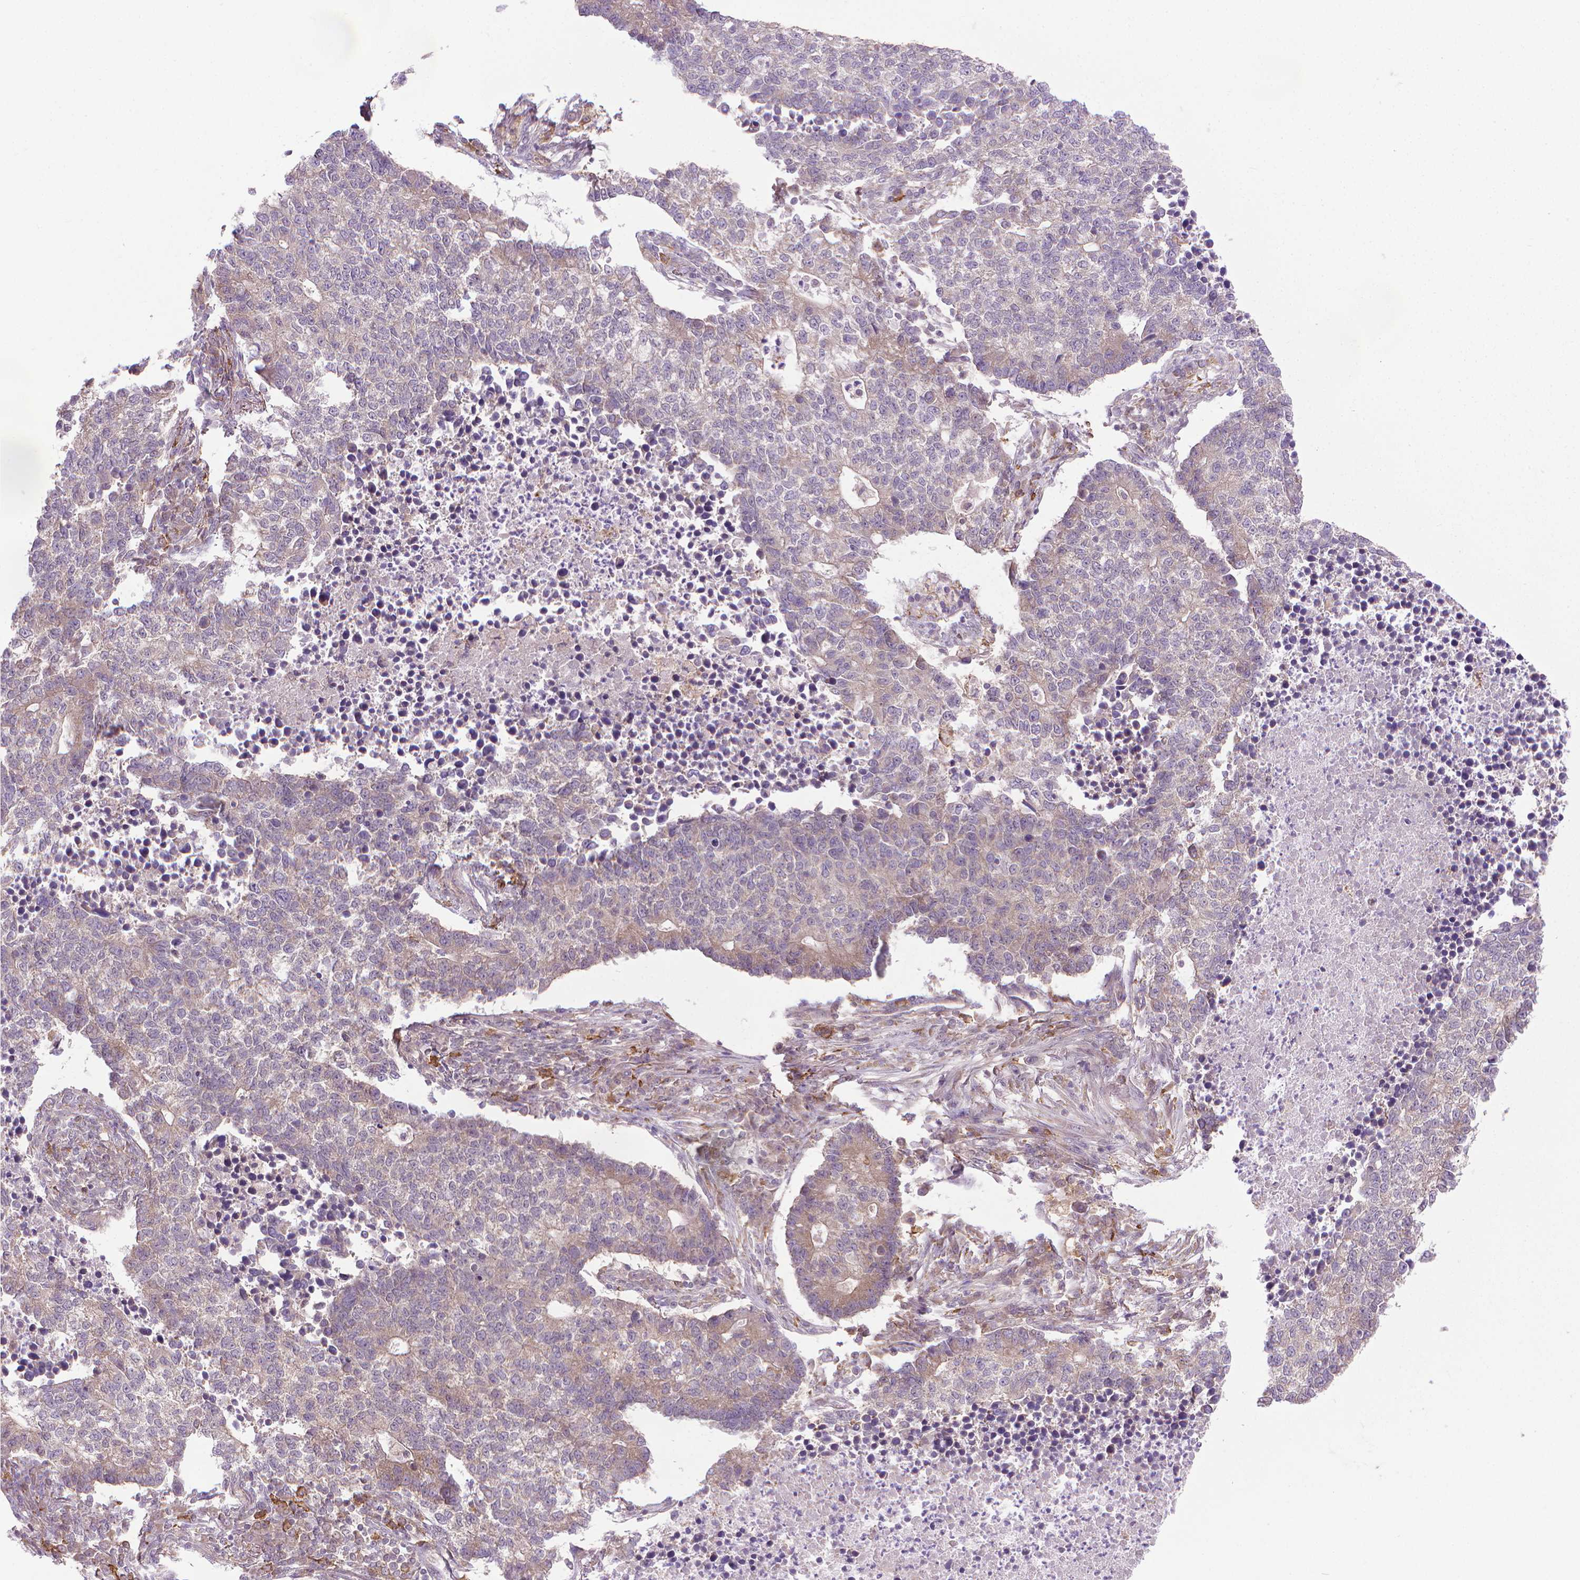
{"staining": {"intensity": "weak", "quantity": ">75%", "location": "cytoplasmic/membranous"}, "tissue": "lung cancer", "cell_type": "Tumor cells", "image_type": "cancer", "snomed": [{"axis": "morphology", "description": "Adenocarcinoma, NOS"}, {"axis": "topography", "description": "Lung"}], "caption": "Lung adenocarcinoma was stained to show a protein in brown. There is low levels of weak cytoplasmic/membranous staining in approximately >75% of tumor cells.", "gene": "PRAG1", "patient": {"sex": "male", "age": 57}}